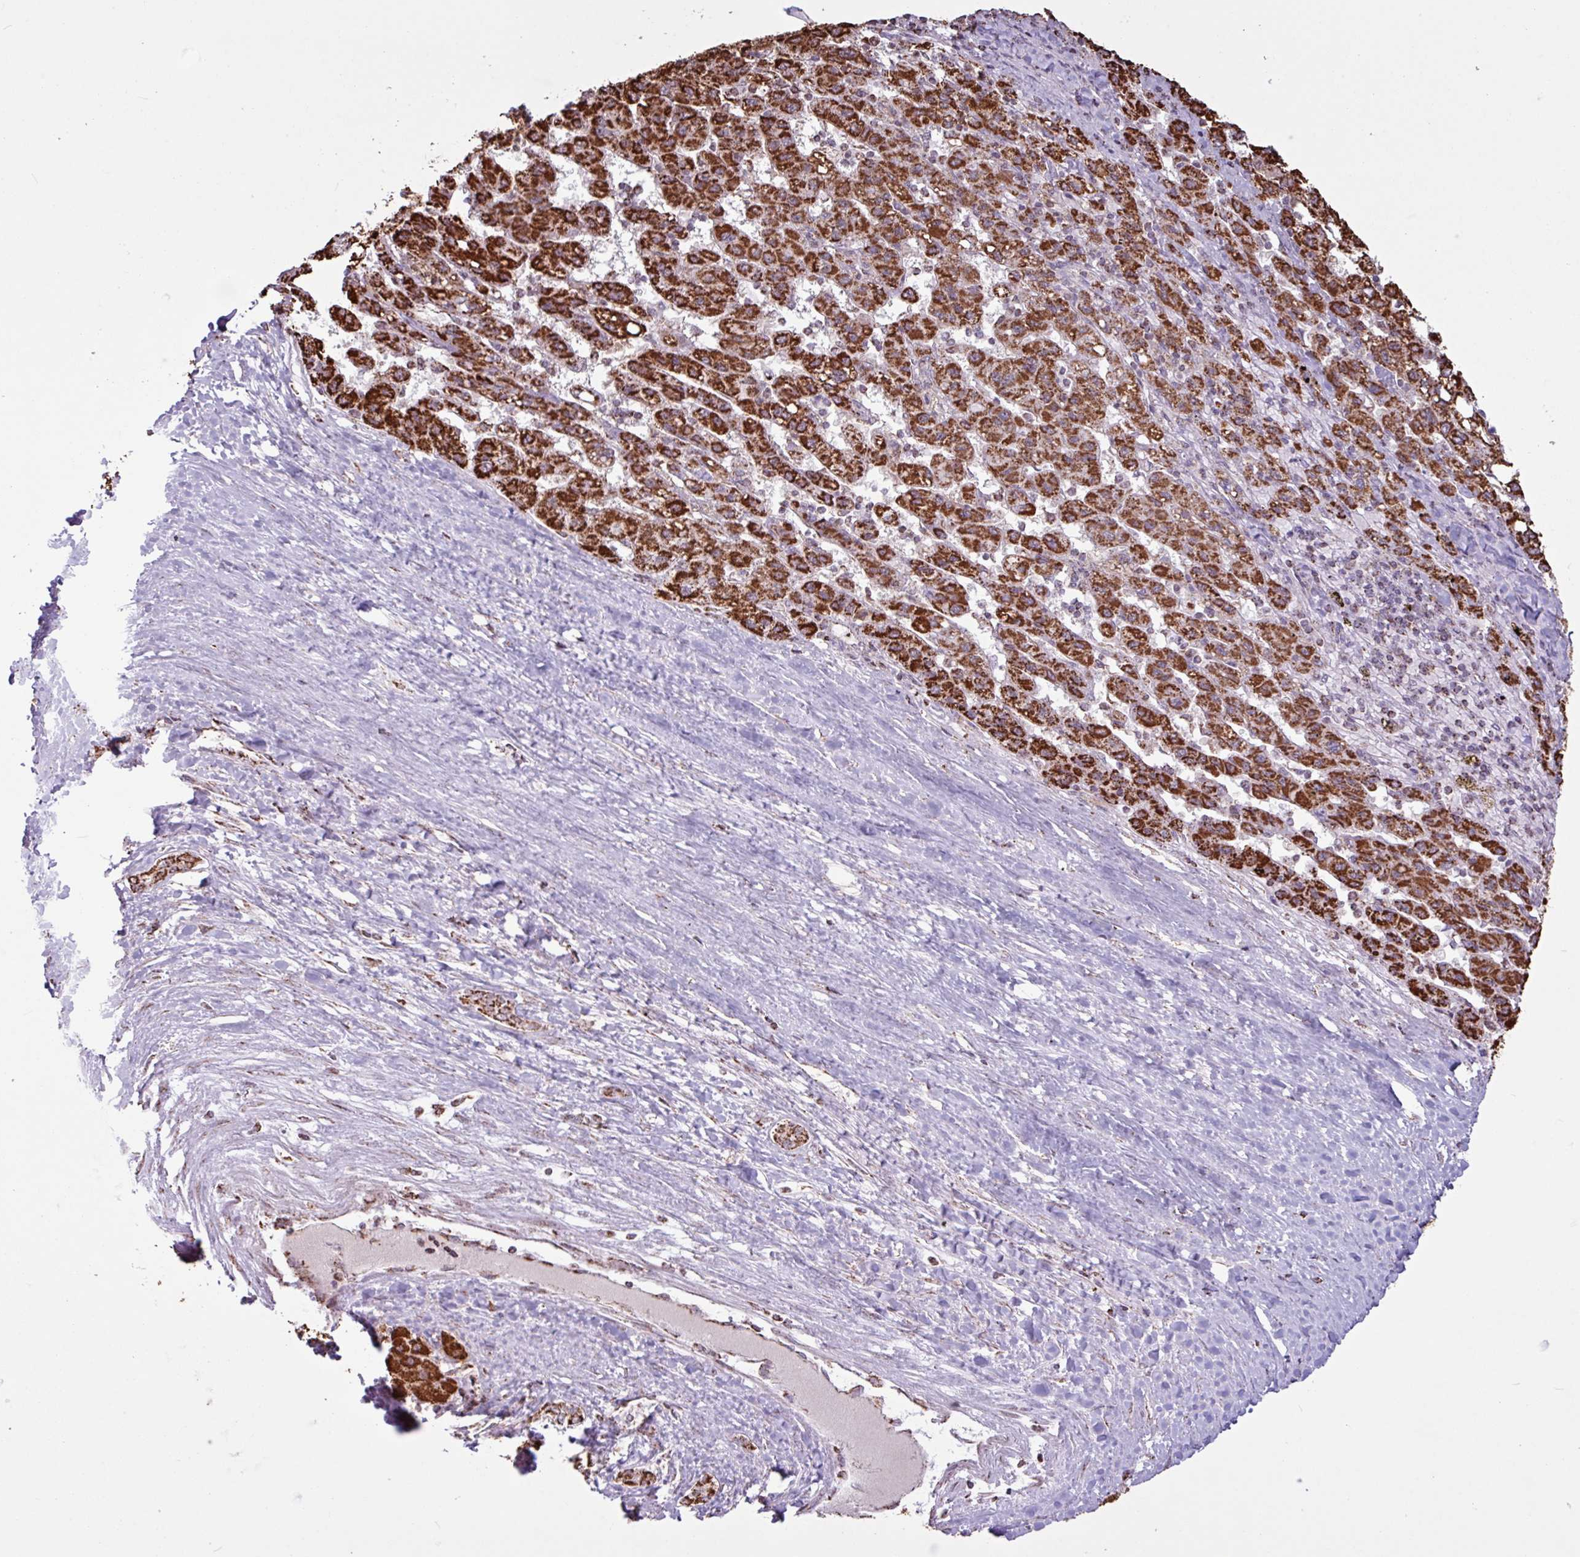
{"staining": {"intensity": "strong", "quantity": ">75%", "location": "cytoplasmic/membranous"}, "tissue": "liver cancer", "cell_type": "Tumor cells", "image_type": "cancer", "snomed": [{"axis": "morphology", "description": "Carcinoma, Hepatocellular, NOS"}, {"axis": "topography", "description": "Liver"}], "caption": "Protein analysis of hepatocellular carcinoma (liver) tissue exhibits strong cytoplasmic/membranous expression in approximately >75% of tumor cells.", "gene": "ALG8", "patient": {"sex": "female", "age": 82}}